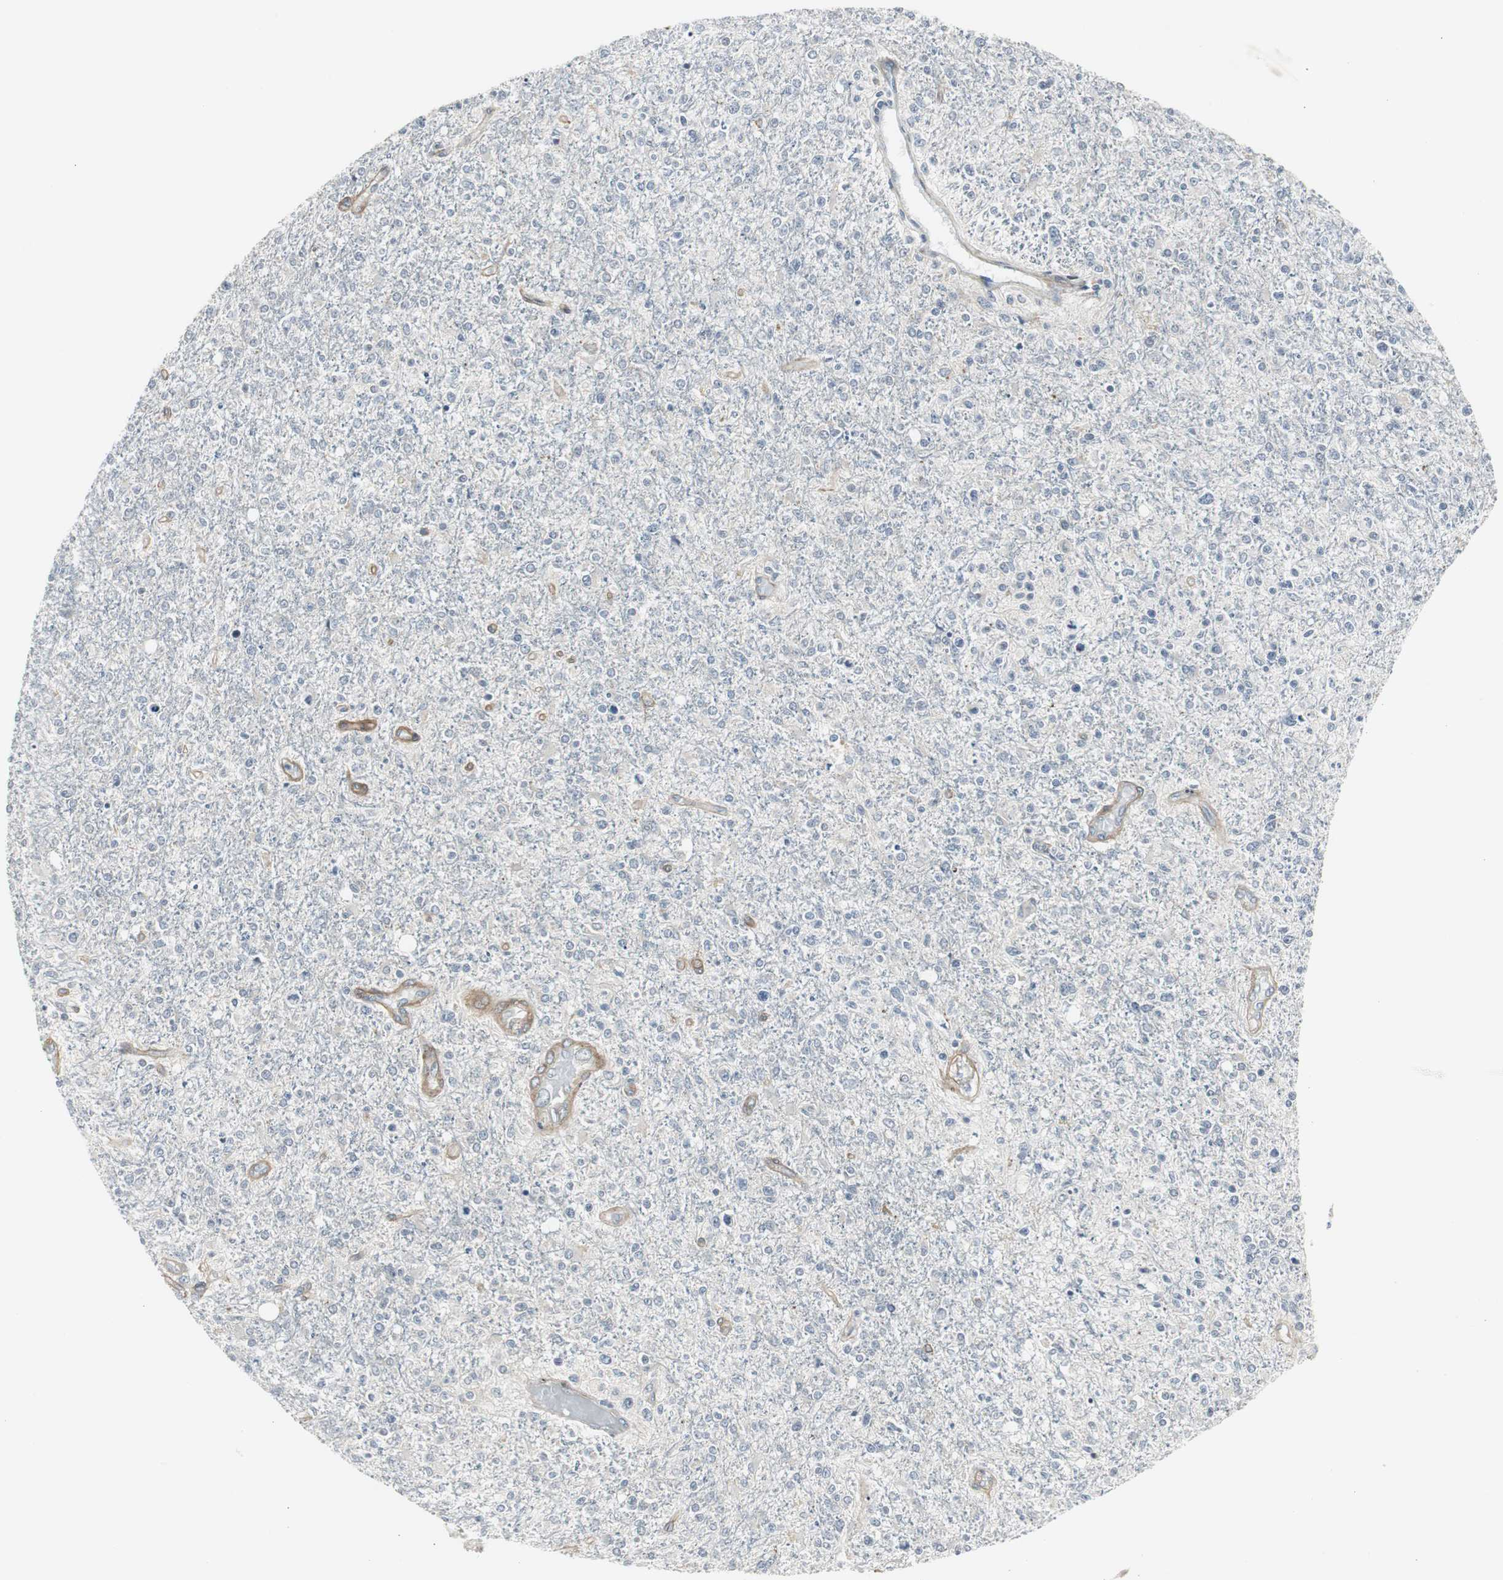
{"staining": {"intensity": "weak", "quantity": "<25%", "location": "cytoplasmic/membranous"}, "tissue": "glioma", "cell_type": "Tumor cells", "image_type": "cancer", "snomed": [{"axis": "morphology", "description": "Glioma, malignant, High grade"}, {"axis": "topography", "description": "Cerebral cortex"}], "caption": "DAB (3,3'-diaminobenzidine) immunohistochemical staining of human glioma exhibits no significant staining in tumor cells.", "gene": "SCYL3", "patient": {"sex": "male", "age": 76}}